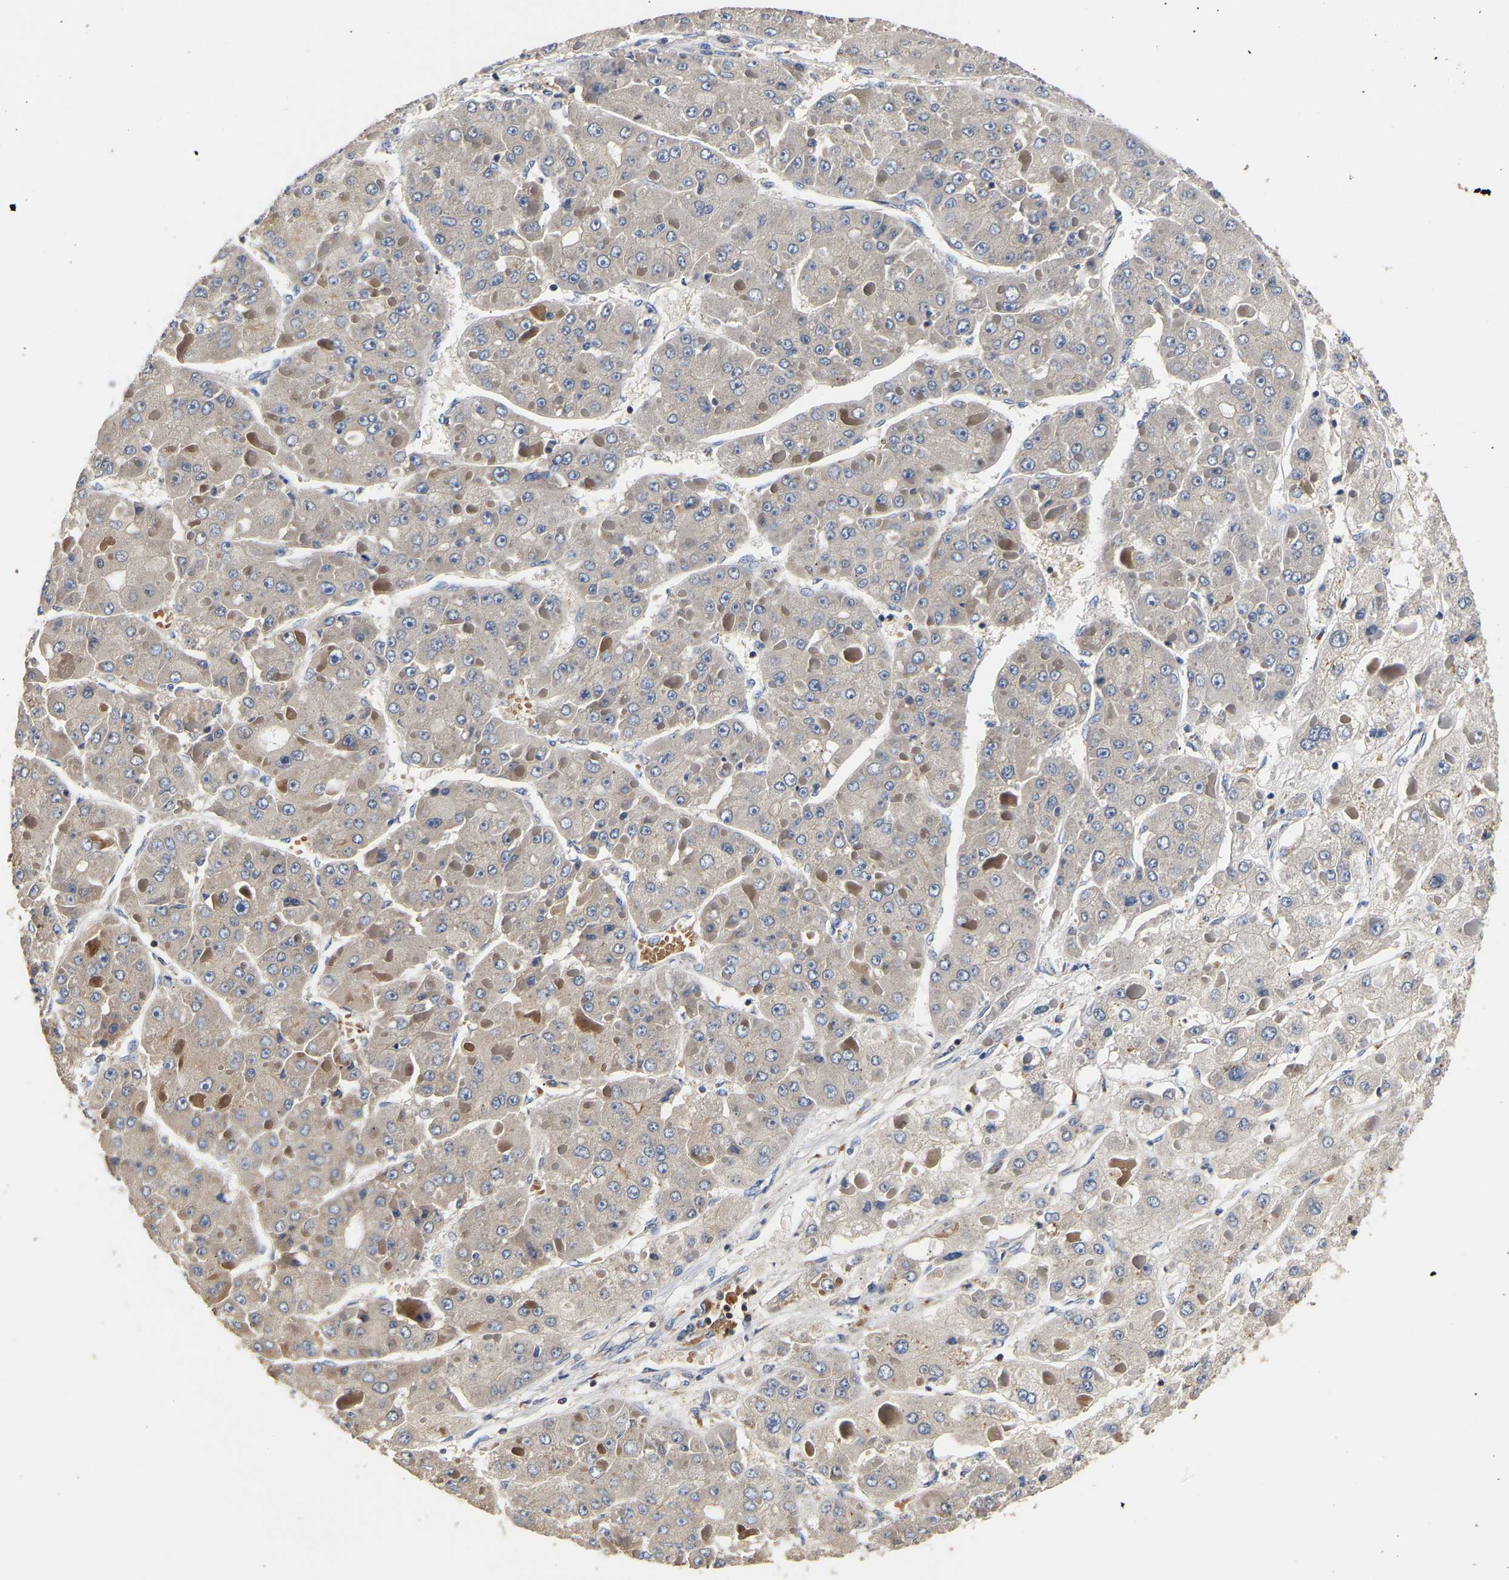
{"staining": {"intensity": "negative", "quantity": "none", "location": "none"}, "tissue": "liver cancer", "cell_type": "Tumor cells", "image_type": "cancer", "snomed": [{"axis": "morphology", "description": "Carcinoma, Hepatocellular, NOS"}, {"axis": "topography", "description": "Liver"}], "caption": "Tumor cells are negative for protein expression in human liver cancer.", "gene": "LRBA", "patient": {"sex": "female", "age": 73}}